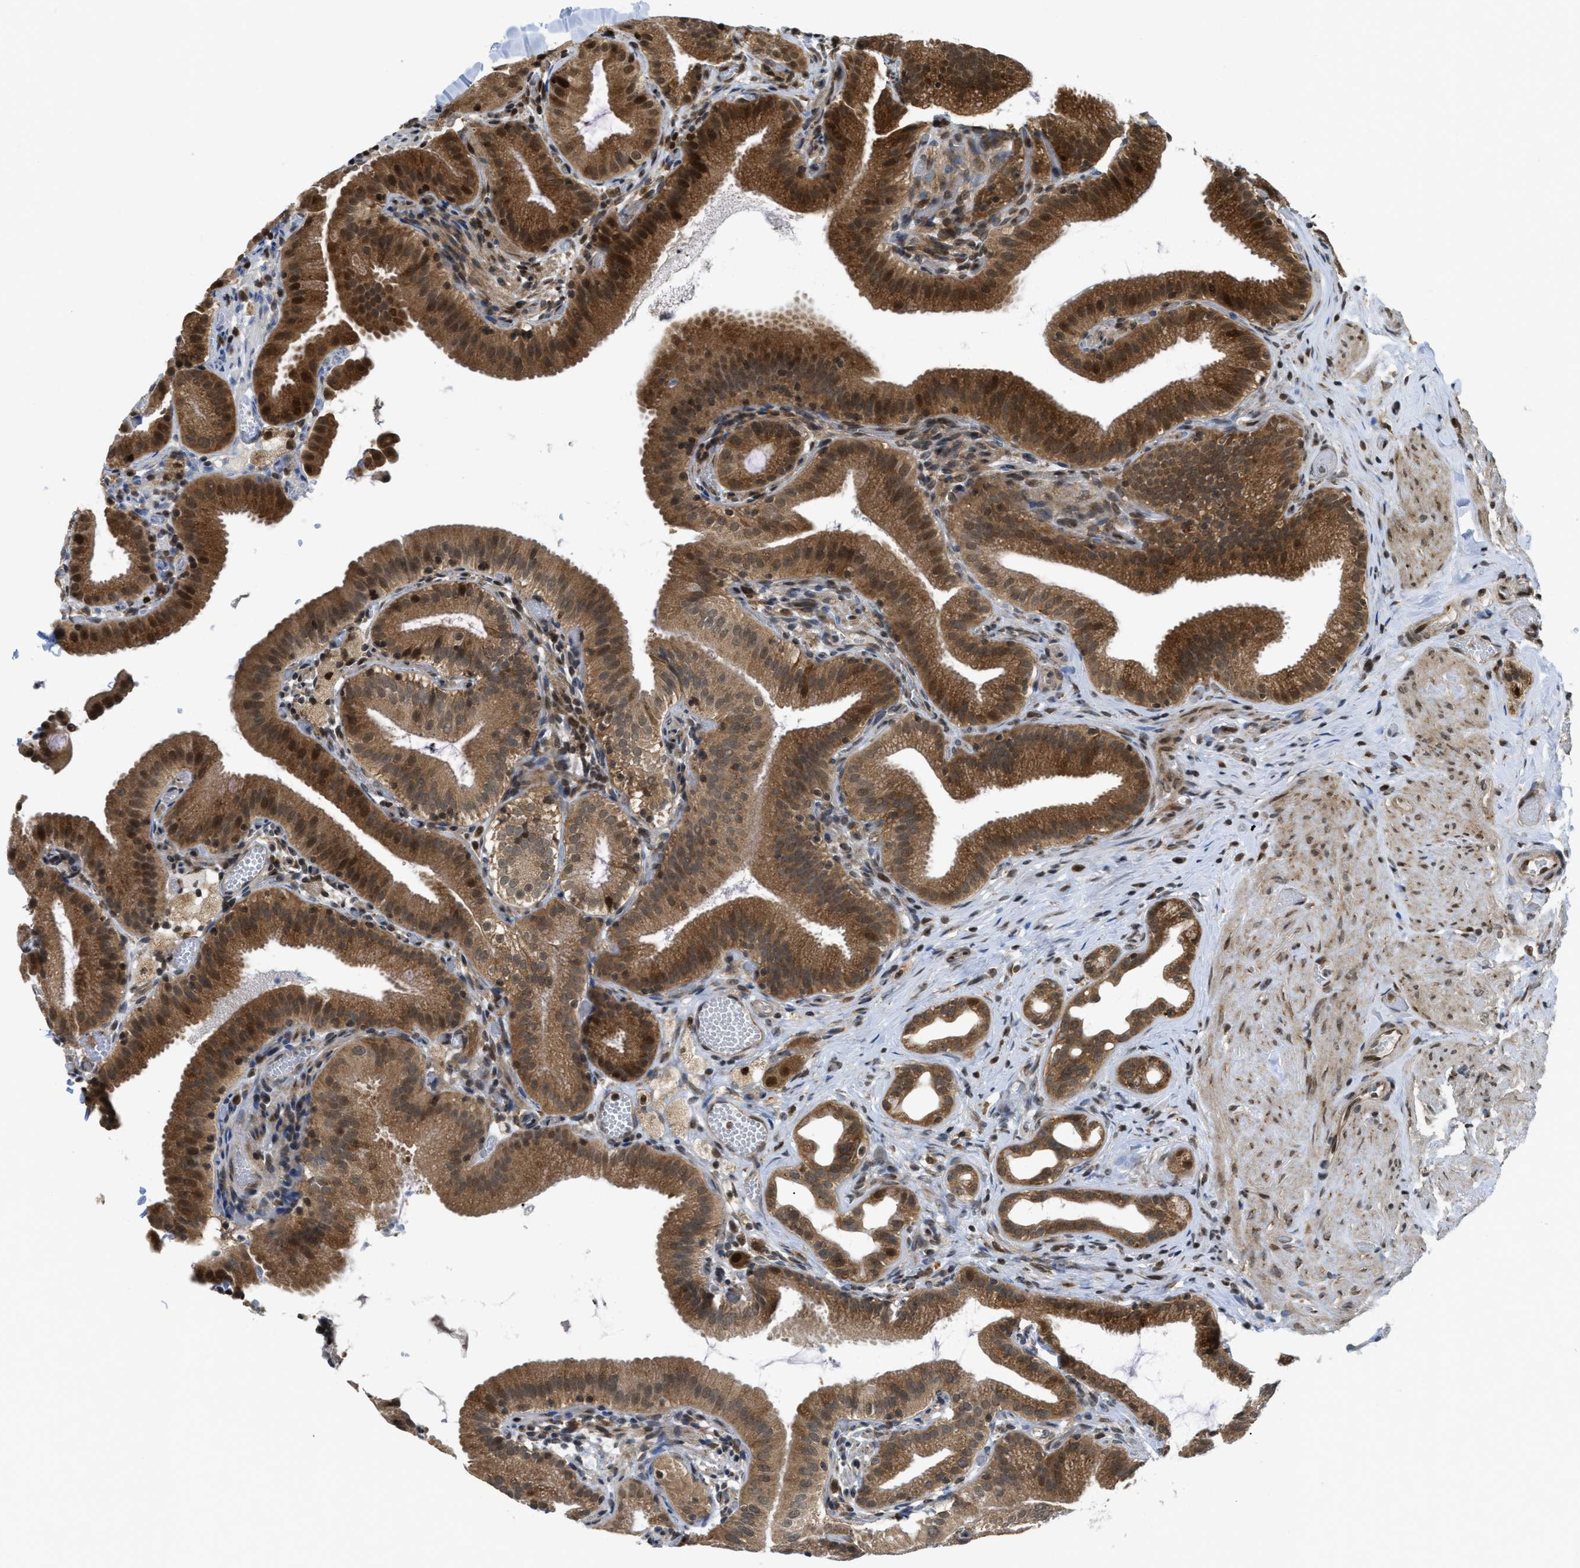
{"staining": {"intensity": "strong", "quantity": ">75%", "location": "cytoplasmic/membranous,nuclear"}, "tissue": "gallbladder", "cell_type": "Glandular cells", "image_type": "normal", "snomed": [{"axis": "morphology", "description": "Normal tissue, NOS"}, {"axis": "topography", "description": "Gallbladder"}], "caption": "There is high levels of strong cytoplasmic/membranous,nuclear staining in glandular cells of benign gallbladder, as demonstrated by immunohistochemical staining (brown color).", "gene": "TACC1", "patient": {"sex": "male", "age": 54}}